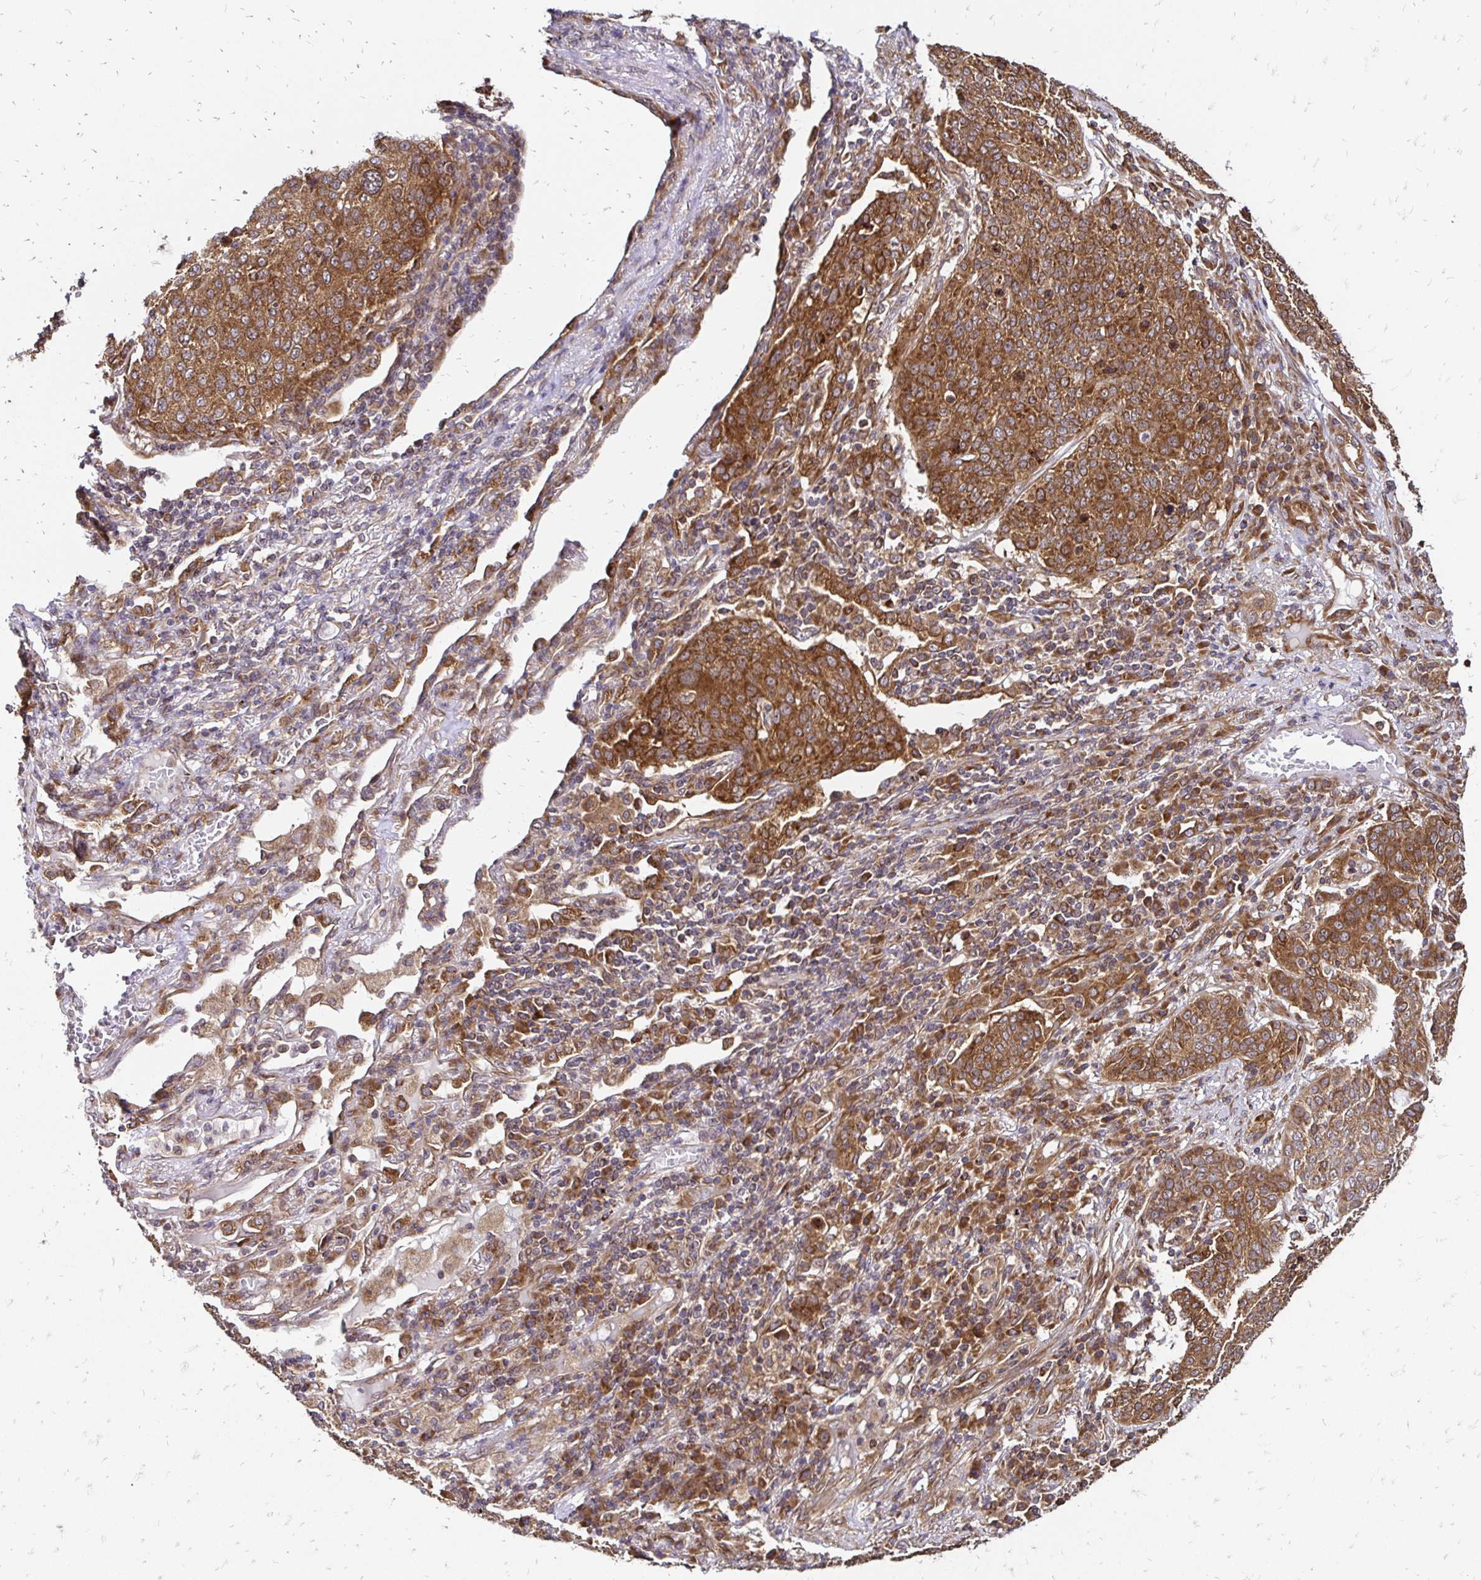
{"staining": {"intensity": "moderate", "quantity": ">75%", "location": "cytoplasmic/membranous"}, "tissue": "lung cancer", "cell_type": "Tumor cells", "image_type": "cancer", "snomed": [{"axis": "morphology", "description": "Squamous cell carcinoma, NOS"}, {"axis": "topography", "description": "Lung"}], "caption": "Lung squamous cell carcinoma stained with a brown dye demonstrates moderate cytoplasmic/membranous positive positivity in about >75% of tumor cells.", "gene": "ZW10", "patient": {"sex": "male", "age": 63}}